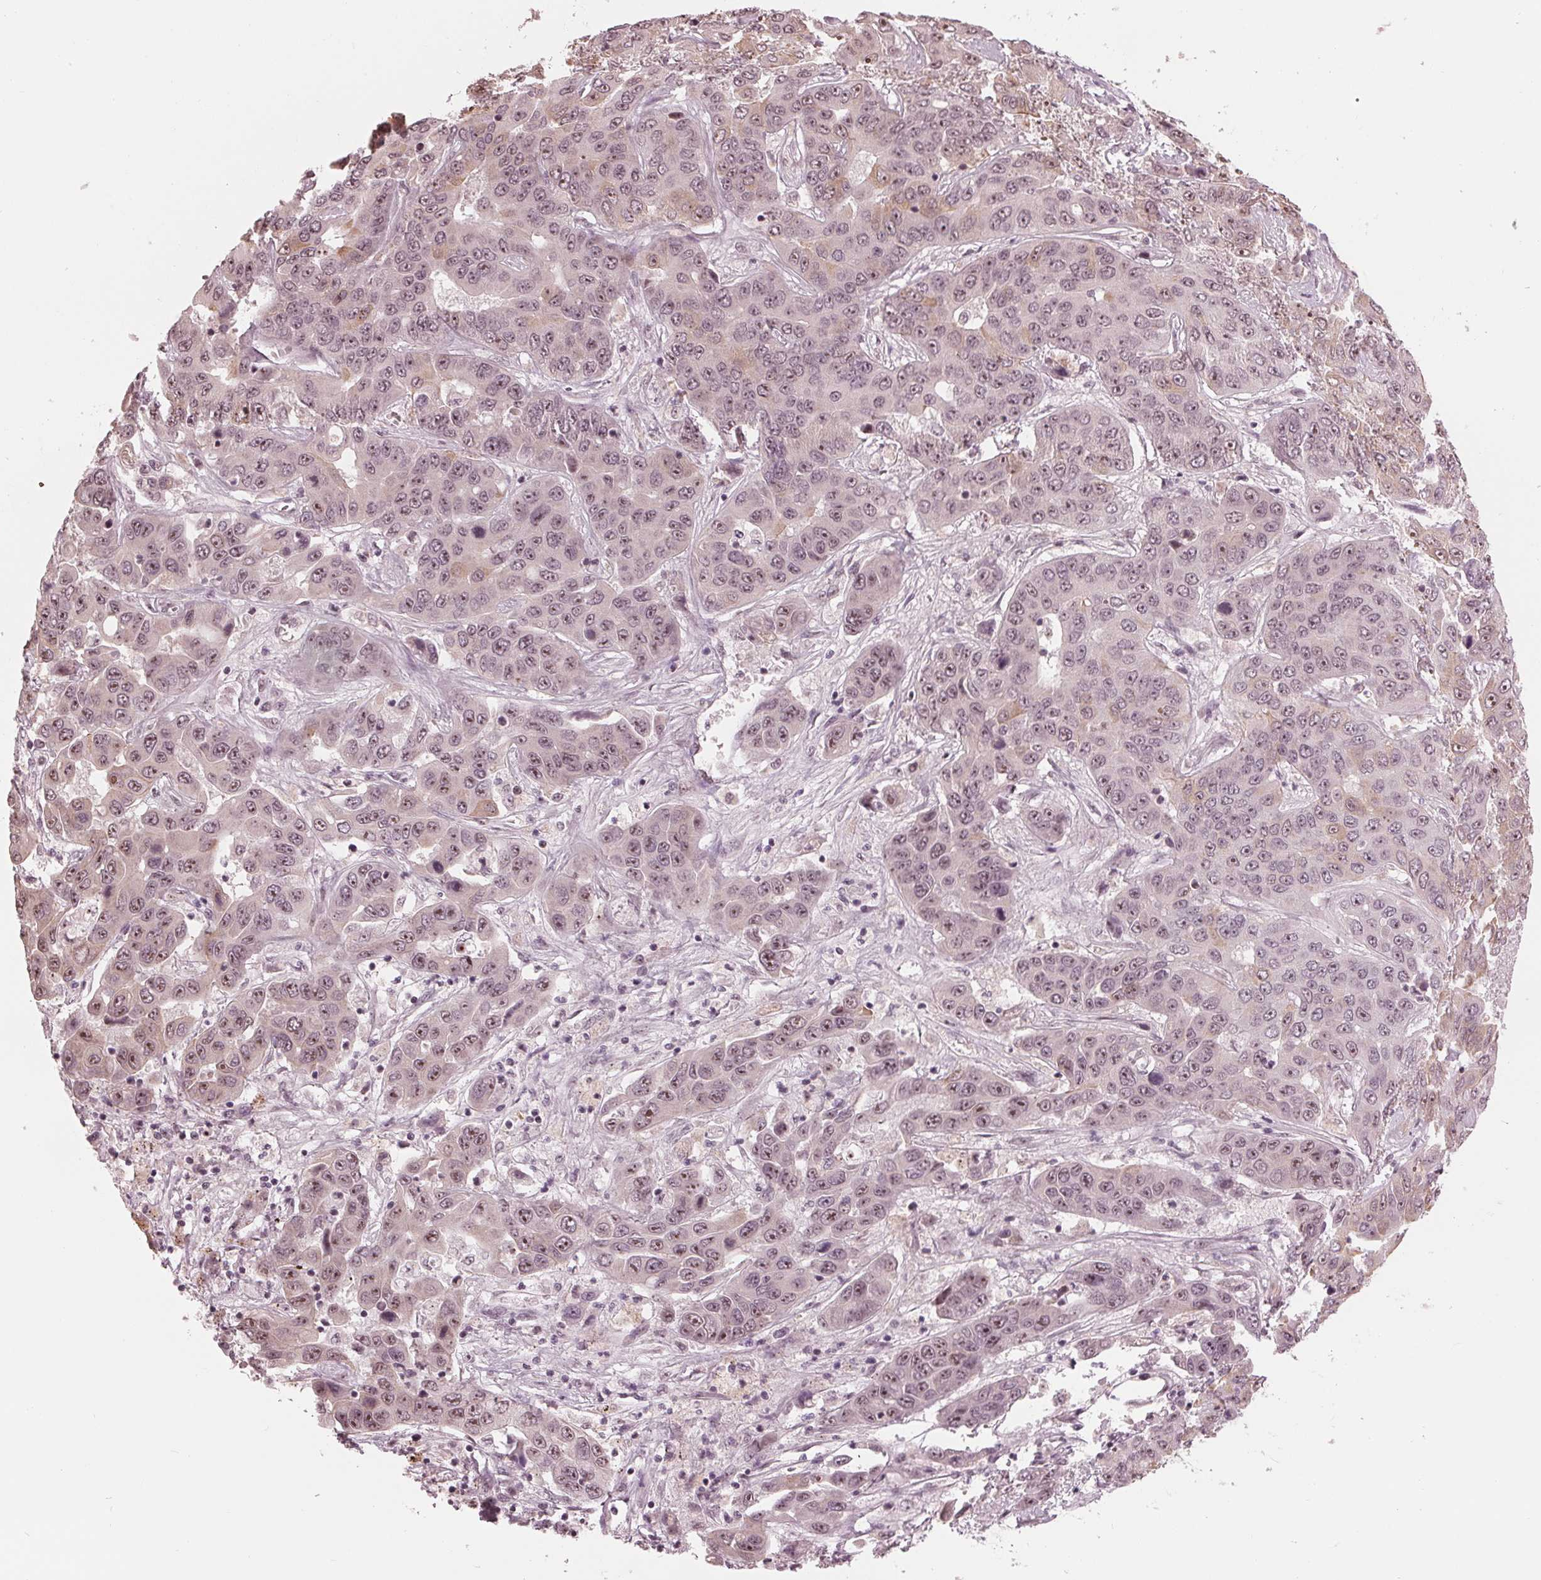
{"staining": {"intensity": "weak", "quantity": ">75%", "location": "nuclear"}, "tissue": "liver cancer", "cell_type": "Tumor cells", "image_type": "cancer", "snomed": [{"axis": "morphology", "description": "Cholangiocarcinoma"}, {"axis": "topography", "description": "Liver"}], "caption": "A histopathology image of cholangiocarcinoma (liver) stained for a protein reveals weak nuclear brown staining in tumor cells.", "gene": "SLX4", "patient": {"sex": "female", "age": 52}}